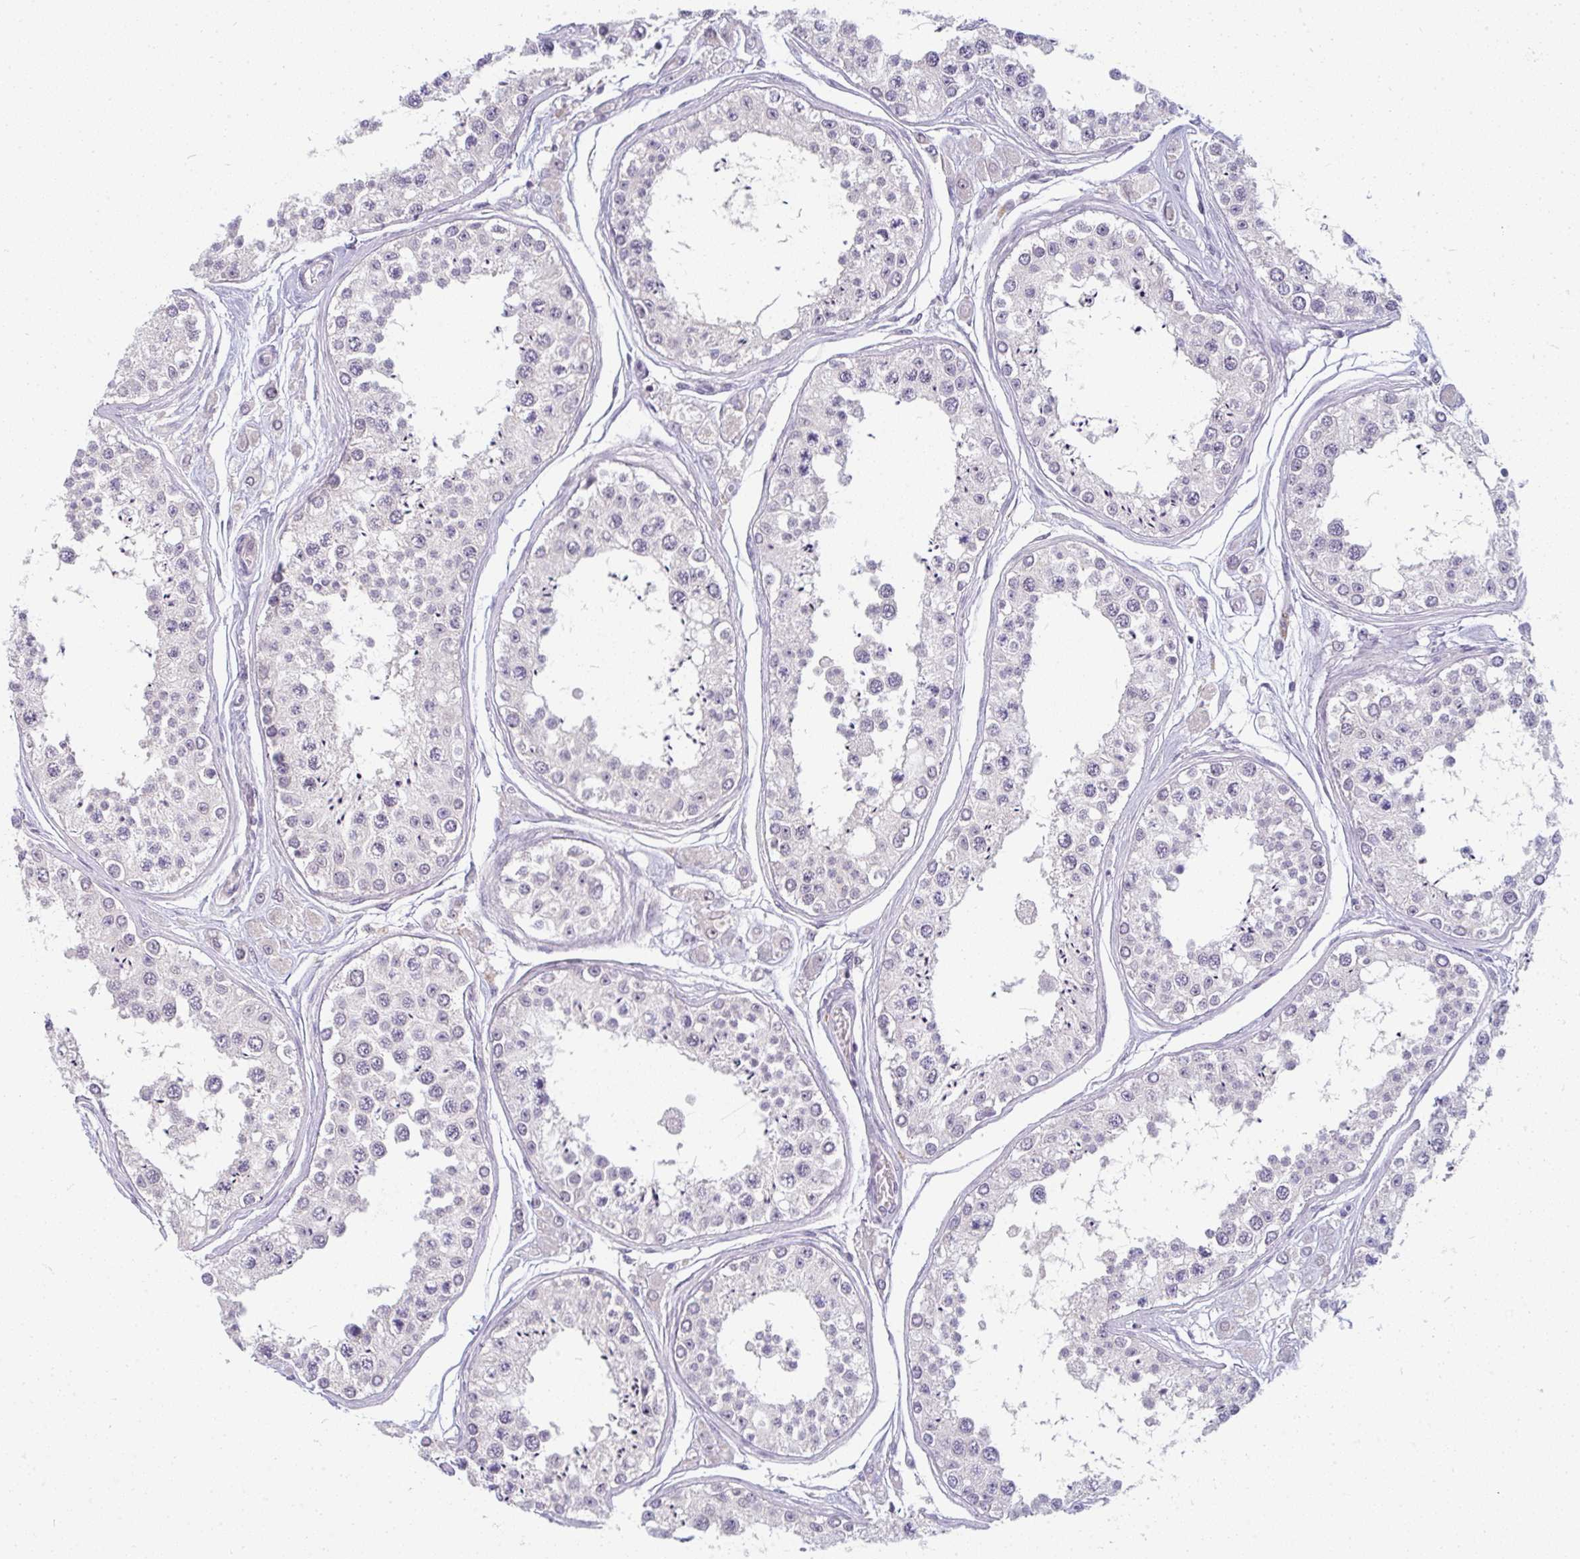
{"staining": {"intensity": "negative", "quantity": "none", "location": "none"}, "tissue": "testis", "cell_type": "Cells in seminiferous ducts", "image_type": "normal", "snomed": [{"axis": "morphology", "description": "Normal tissue, NOS"}, {"axis": "topography", "description": "Testis"}], "caption": "This micrograph is of normal testis stained with immunohistochemistry to label a protein in brown with the nuclei are counter-stained blue. There is no positivity in cells in seminiferous ducts. (DAB immunohistochemistry (IHC) visualized using brightfield microscopy, high magnification).", "gene": "PPFIA4", "patient": {"sex": "male", "age": 25}}